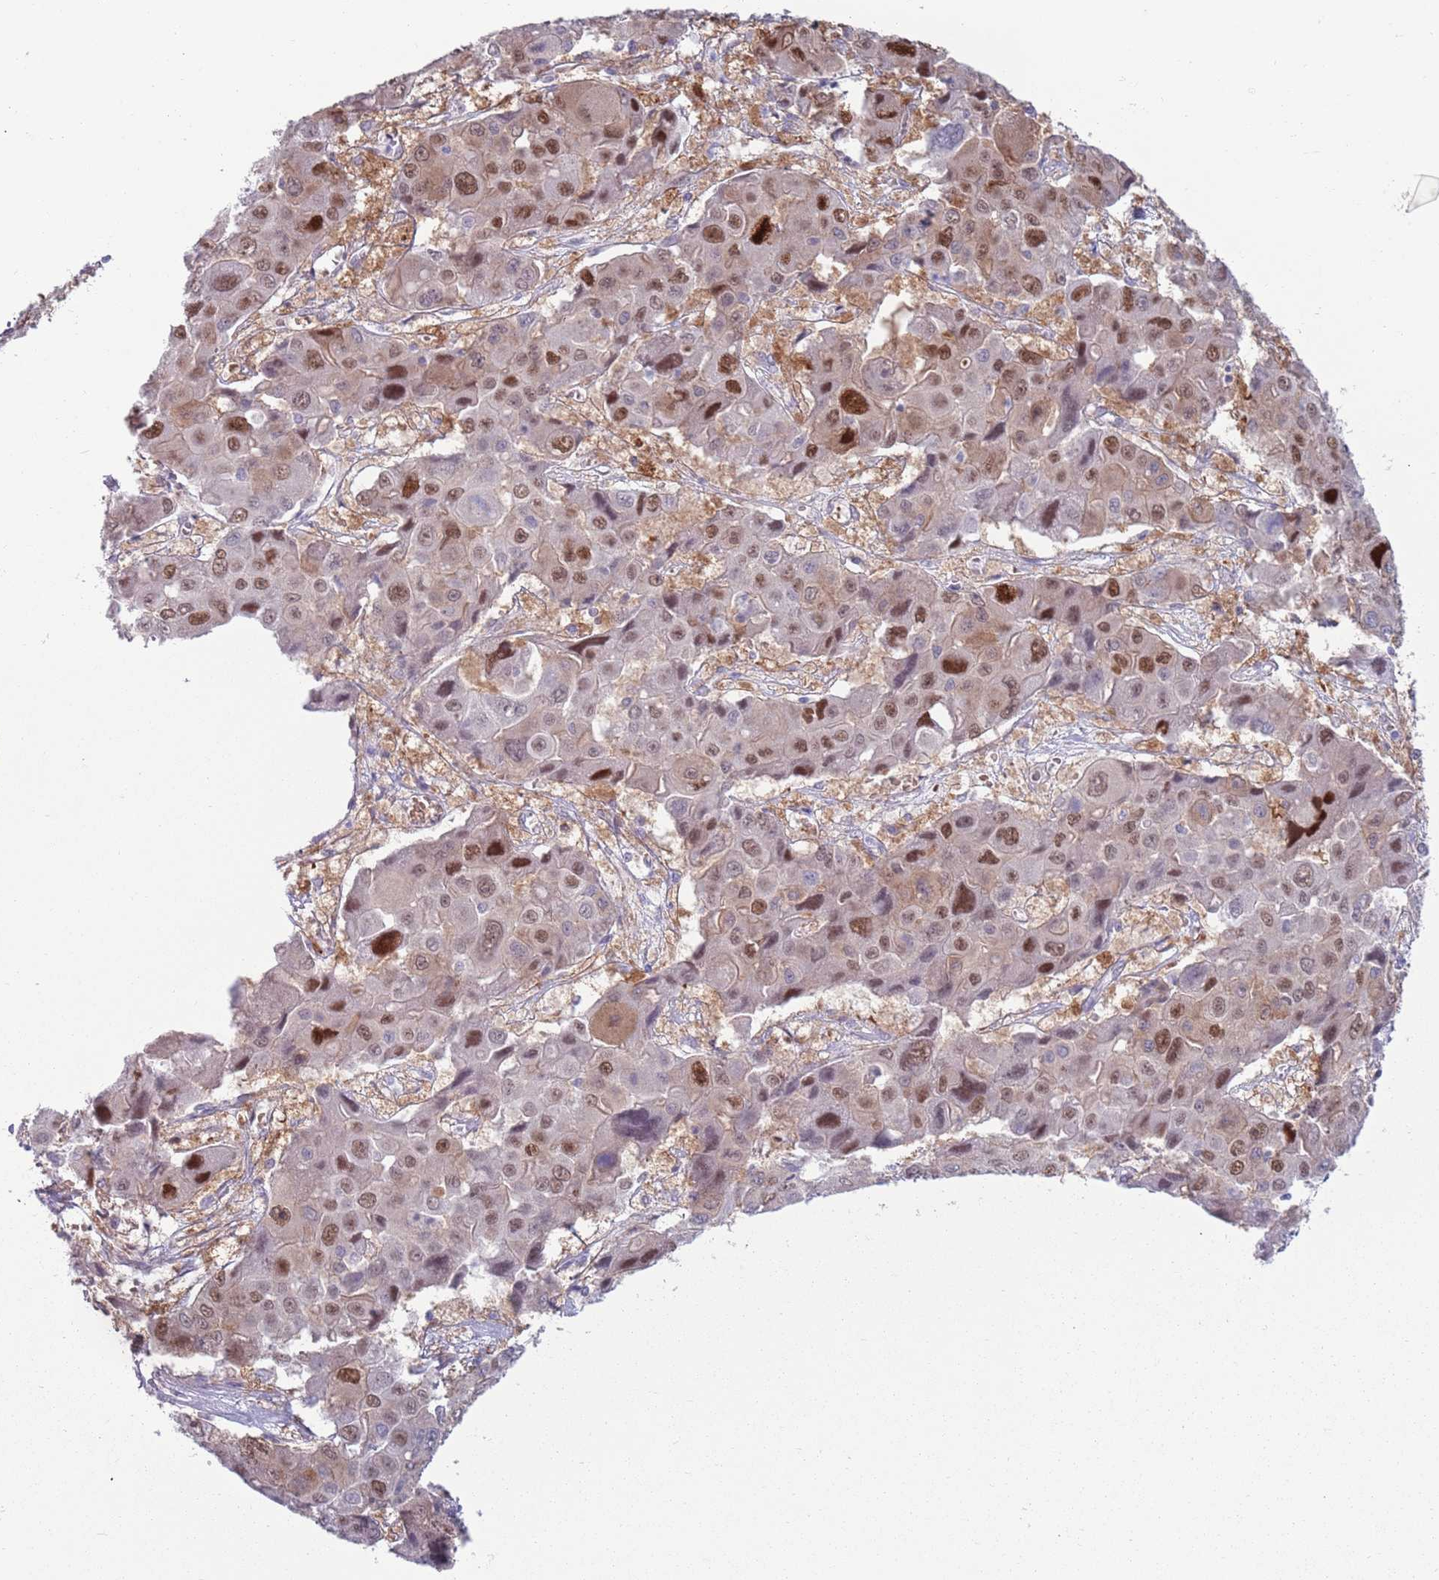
{"staining": {"intensity": "moderate", "quantity": ">75%", "location": "nuclear"}, "tissue": "liver cancer", "cell_type": "Tumor cells", "image_type": "cancer", "snomed": [{"axis": "morphology", "description": "Cholangiocarcinoma"}, {"axis": "topography", "description": "Liver"}], "caption": "Immunohistochemistry (IHC) of liver cholangiocarcinoma exhibits medium levels of moderate nuclear positivity in approximately >75% of tumor cells.", "gene": "CLNS1A", "patient": {"sex": "male", "age": 67}}